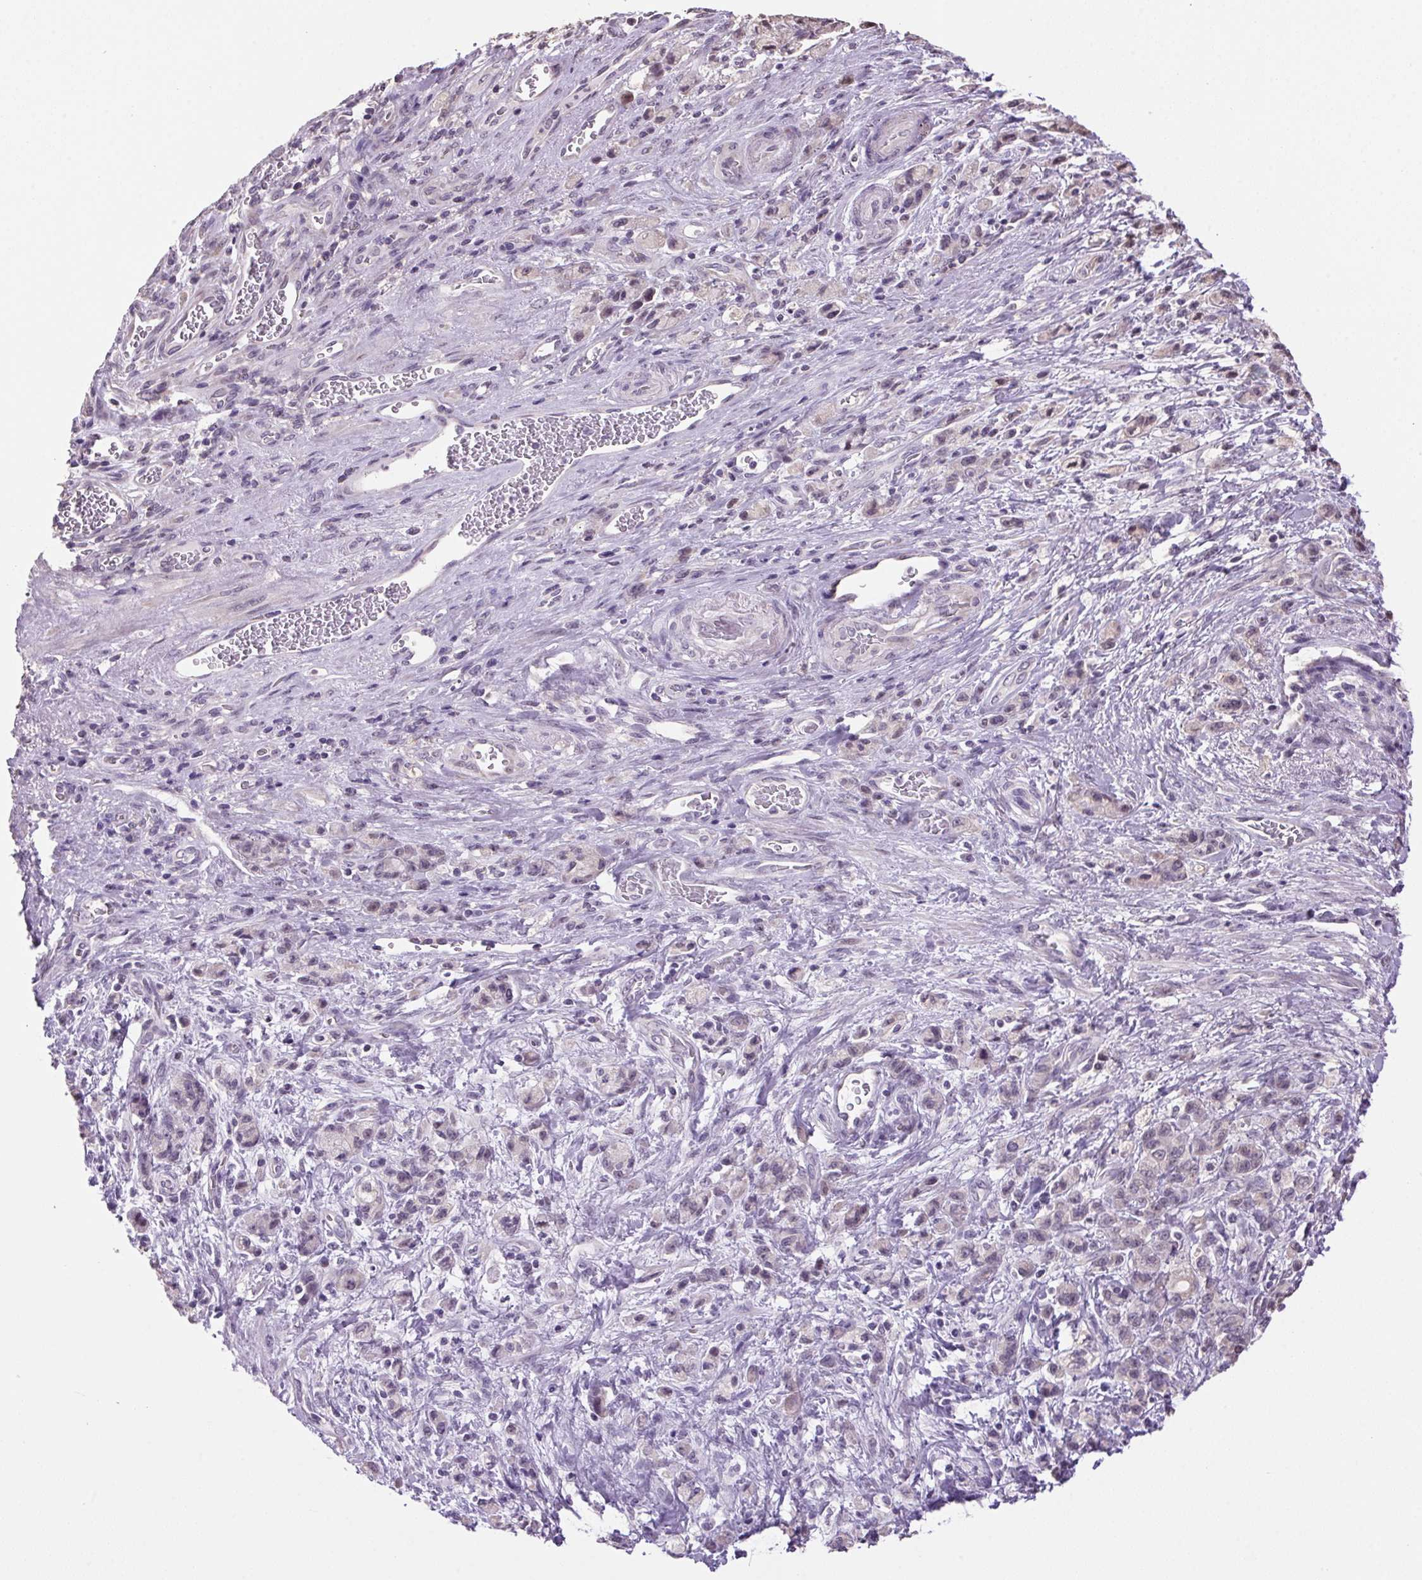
{"staining": {"intensity": "weak", "quantity": "<25%", "location": "cytoplasmic/membranous,nuclear"}, "tissue": "stomach cancer", "cell_type": "Tumor cells", "image_type": "cancer", "snomed": [{"axis": "morphology", "description": "Adenocarcinoma, NOS"}, {"axis": "topography", "description": "Stomach"}], "caption": "This micrograph is of stomach adenocarcinoma stained with immunohistochemistry (IHC) to label a protein in brown with the nuclei are counter-stained blue. There is no expression in tumor cells.", "gene": "VWA3B", "patient": {"sex": "male", "age": 77}}